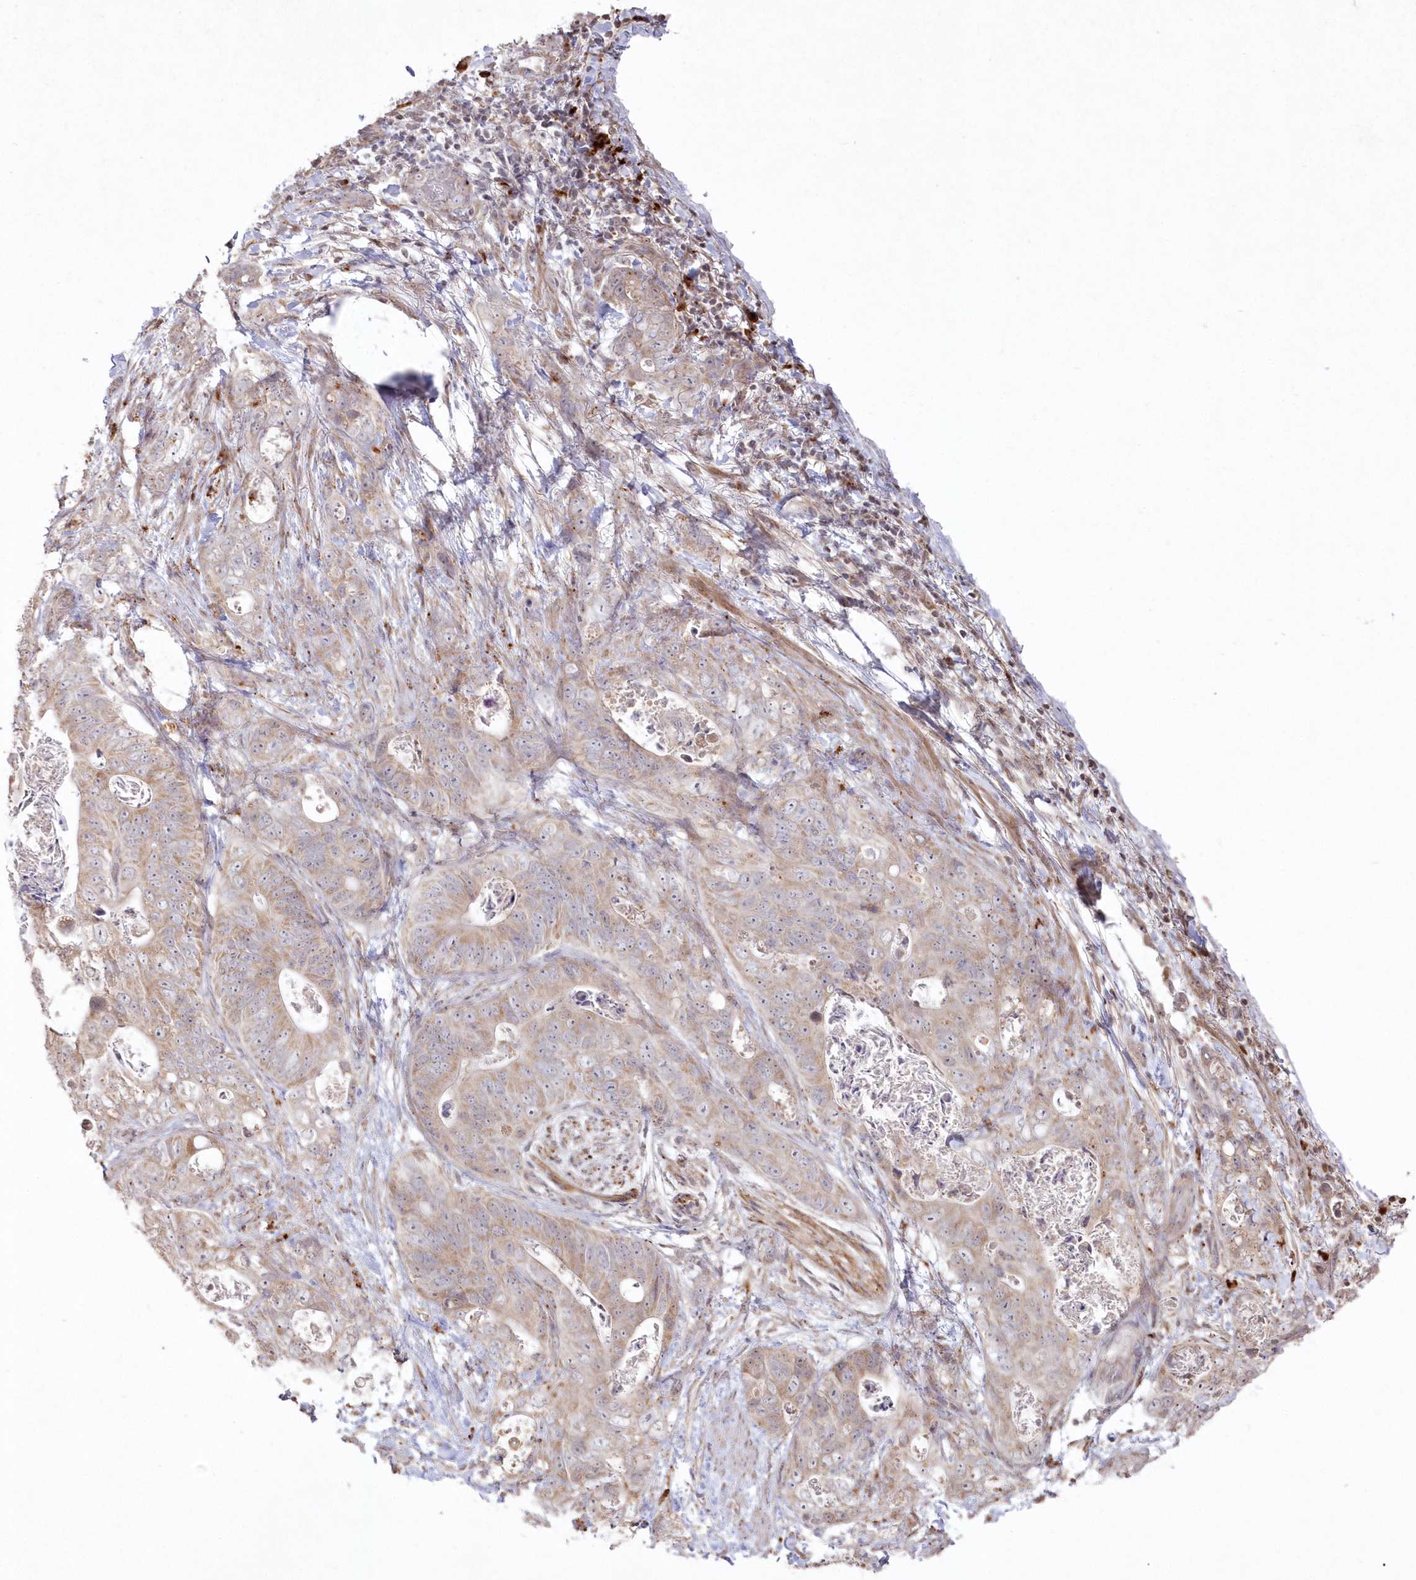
{"staining": {"intensity": "weak", "quantity": ">75%", "location": "cytoplasmic/membranous"}, "tissue": "stomach cancer", "cell_type": "Tumor cells", "image_type": "cancer", "snomed": [{"axis": "morphology", "description": "Normal tissue, NOS"}, {"axis": "morphology", "description": "Adenocarcinoma, NOS"}, {"axis": "topography", "description": "Stomach"}], "caption": "IHC (DAB) staining of adenocarcinoma (stomach) shows weak cytoplasmic/membranous protein positivity in approximately >75% of tumor cells.", "gene": "ARSB", "patient": {"sex": "female", "age": 89}}